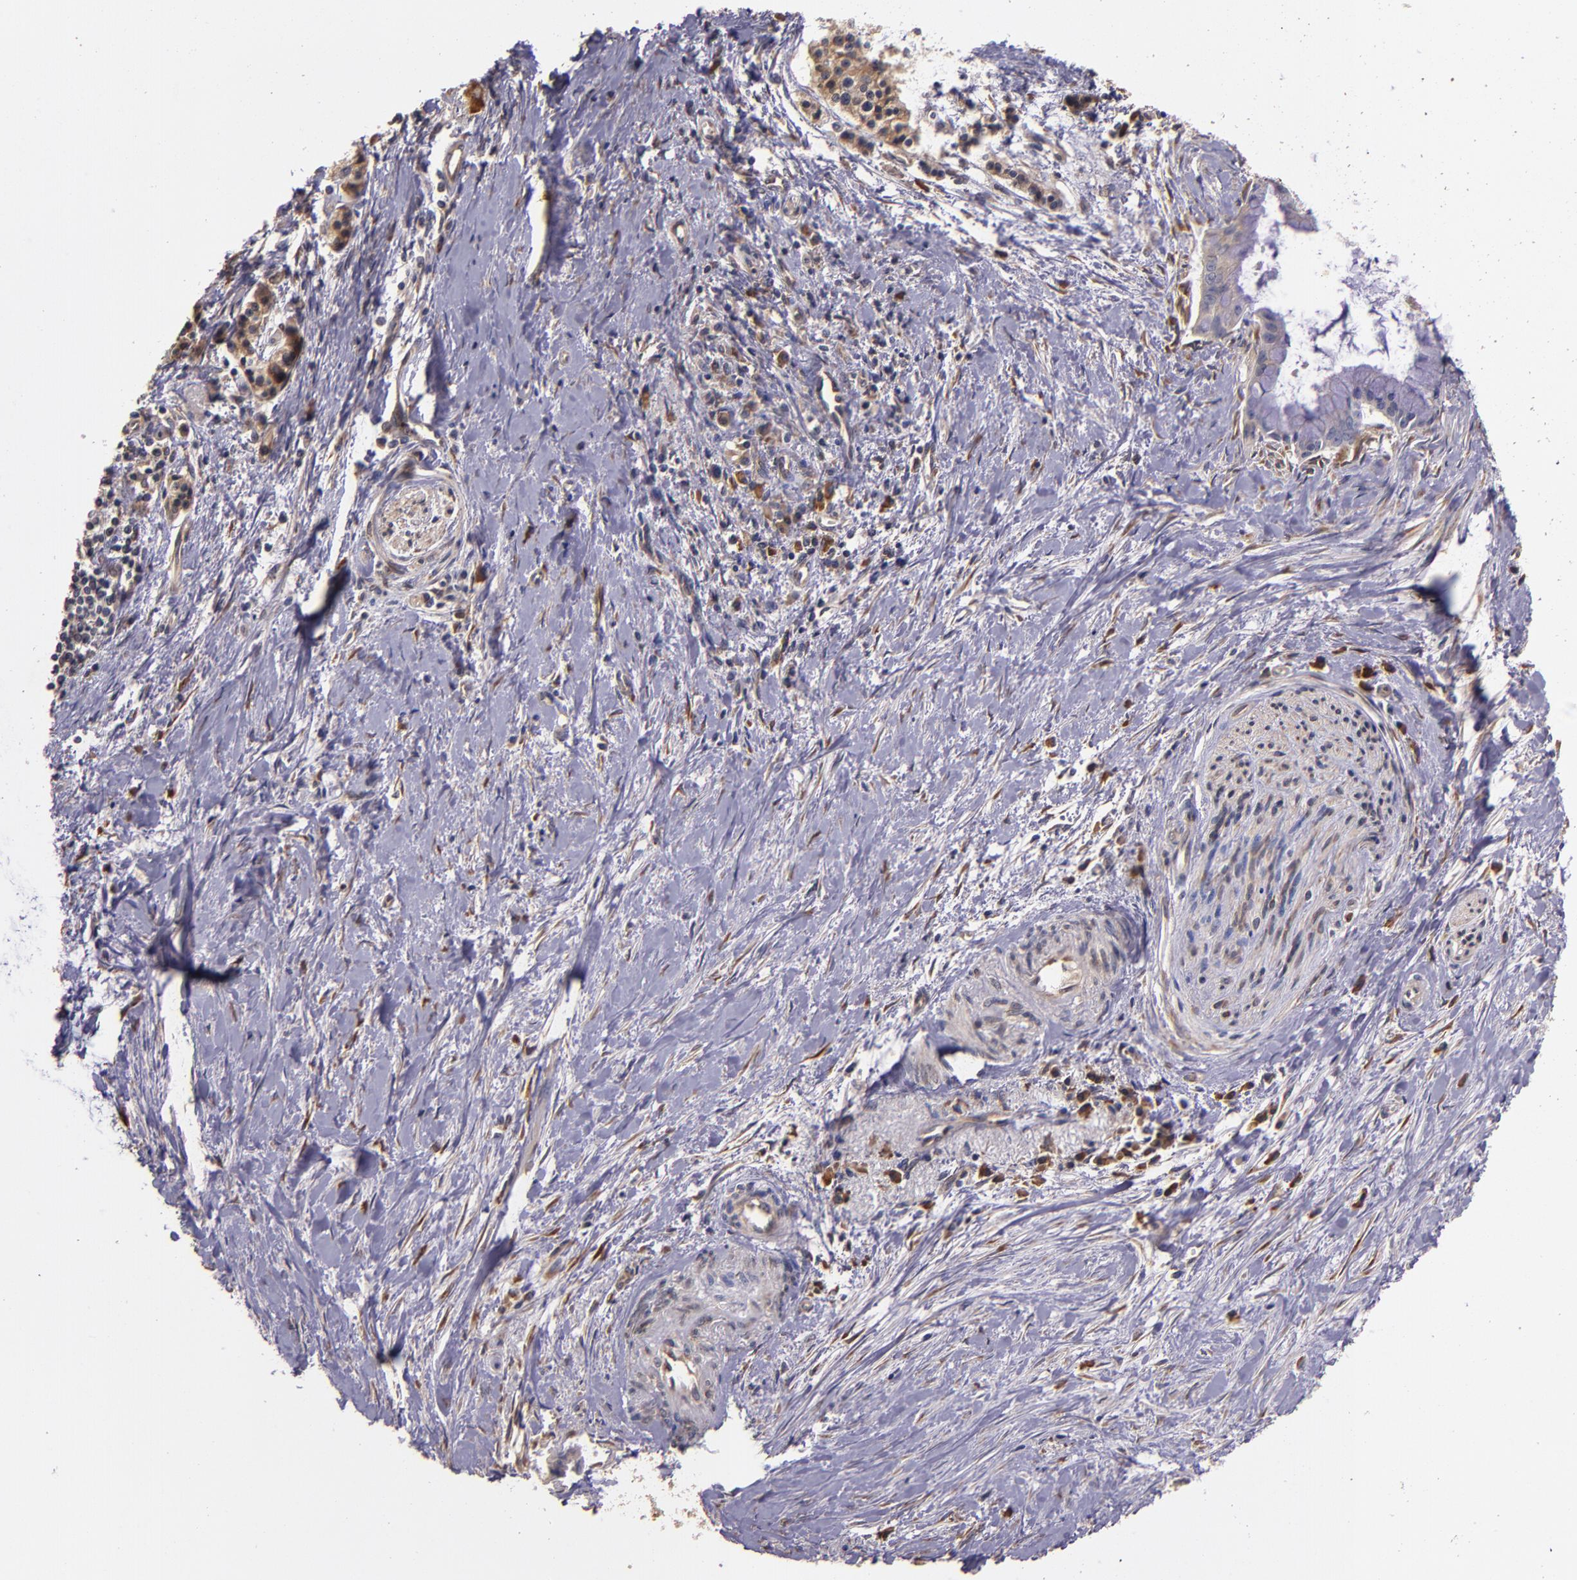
{"staining": {"intensity": "weak", "quantity": ">75%", "location": "cytoplasmic/membranous"}, "tissue": "pancreatic cancer", "cell_type": "Tumor cells", "image_type": "cancer", "snomed": [{"axis": "morphology", "description": "Adenocarcinoma, NOS"}, {"axis": "topography", "description": "Pancreas"}], "caption": "Human pancreatic cancer (adenocarcinoma) stained for a protein (brown) displays weak cytoplasmic/membranous positive positivity in about >75% of tumor cells.", "gene": "PRAF2", "patient": {"sex": "male", "age": 59}}